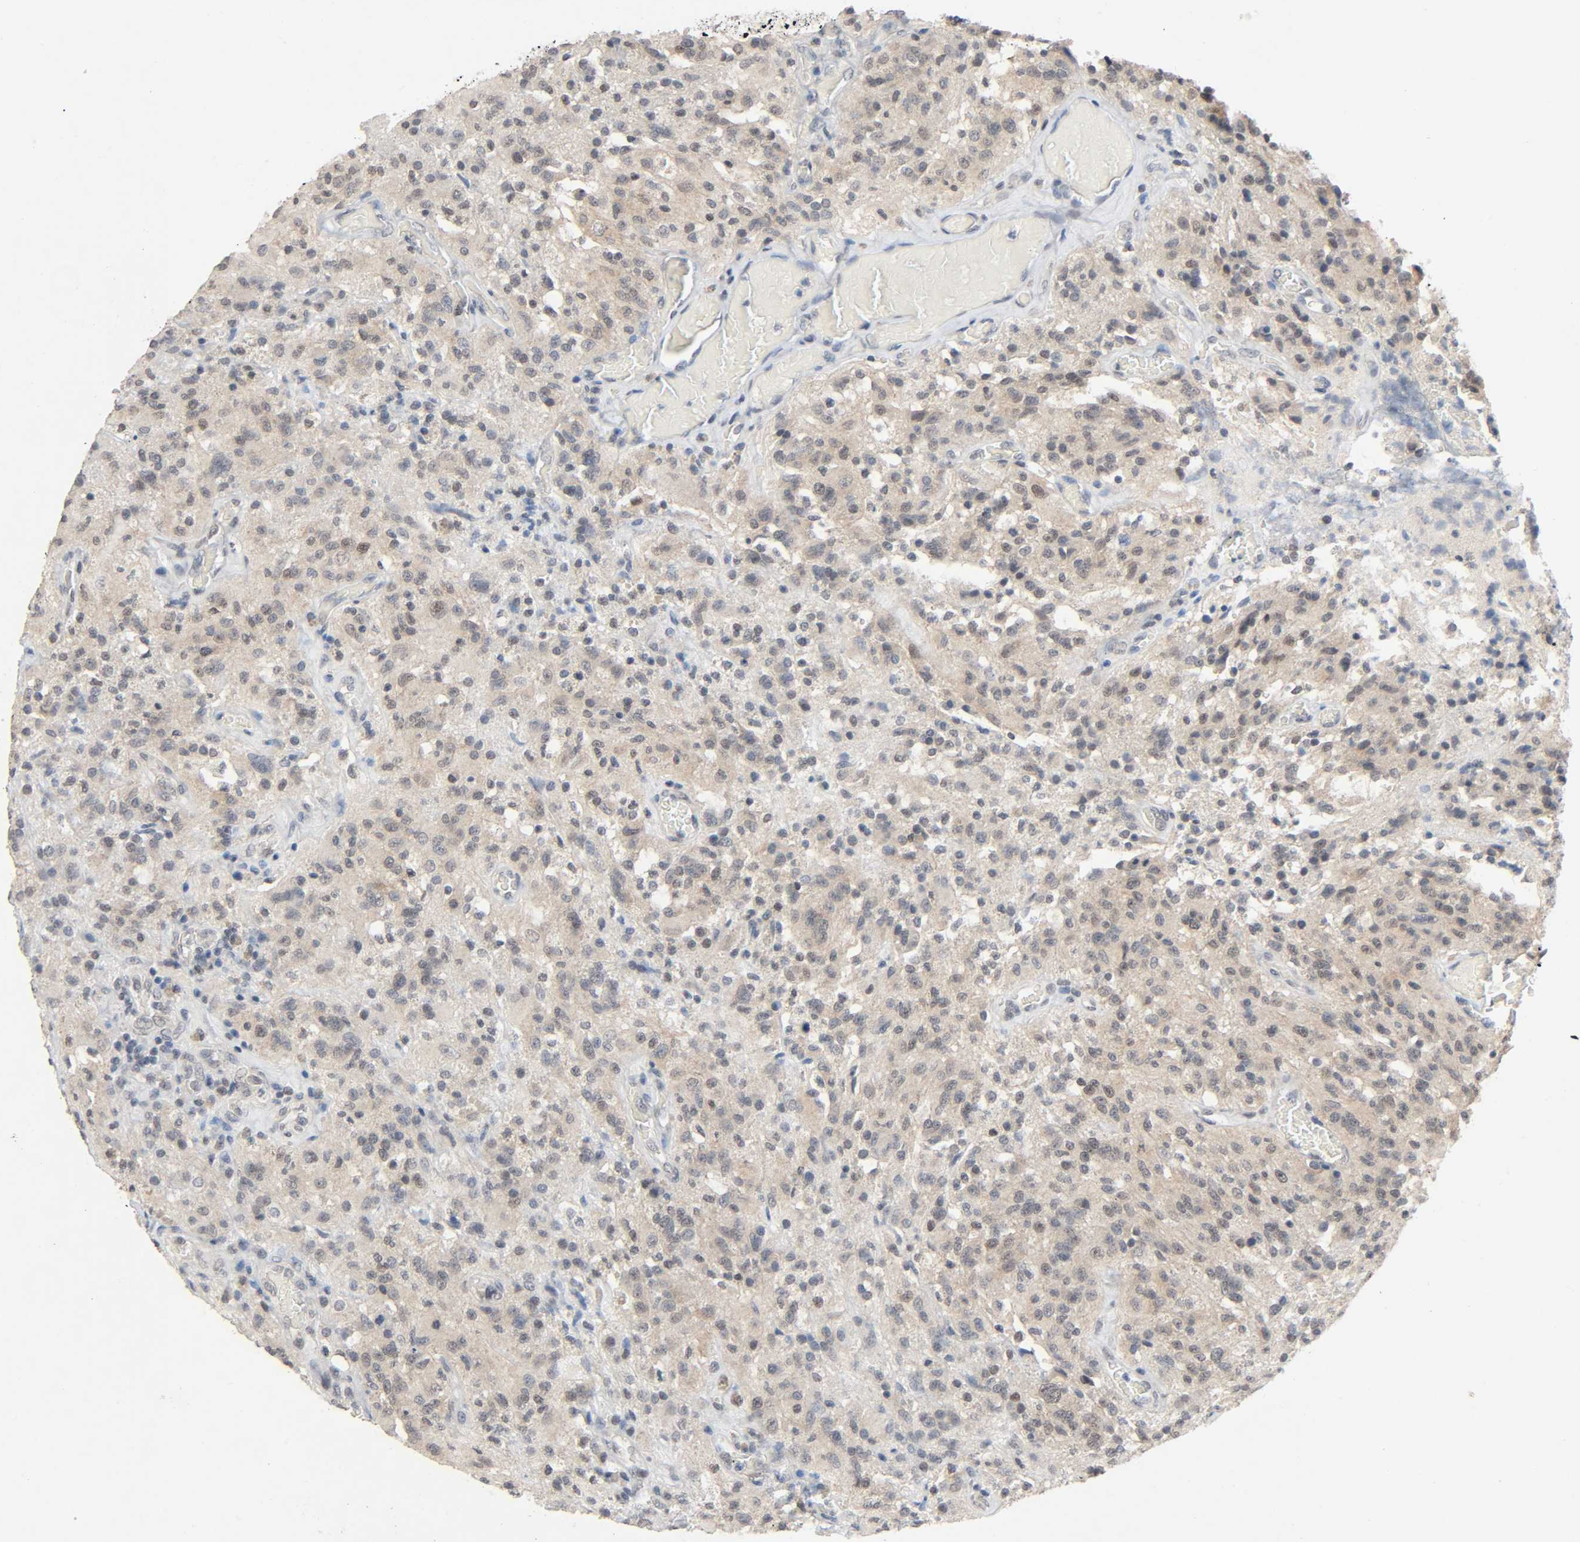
{"staining": {"intensity": "weak", "quantity": "25%-75%", "location": "cytoplasmic/membranous,nuclear"}, "tissue": "glioma", "cell_type": "Tumor cells", "image_type": "cancer", "snomed": [{"axis": "morphology", "description": "Normal tissue, NOS"}, {"axis": "morphology", "description": "Glioma, malignant, High grade"}, {"axis": "topography", "description": "Cerebral cortex"}], "caption": "This is an image of immunohistochemistry staining of high-grade glioma (malignant), which shows weak expression in the cytoplasmic/membranous and nuclear of tumor cells.", "gene": "MAPKAPK5", "patient": {"sex": "male", "age": 56}}